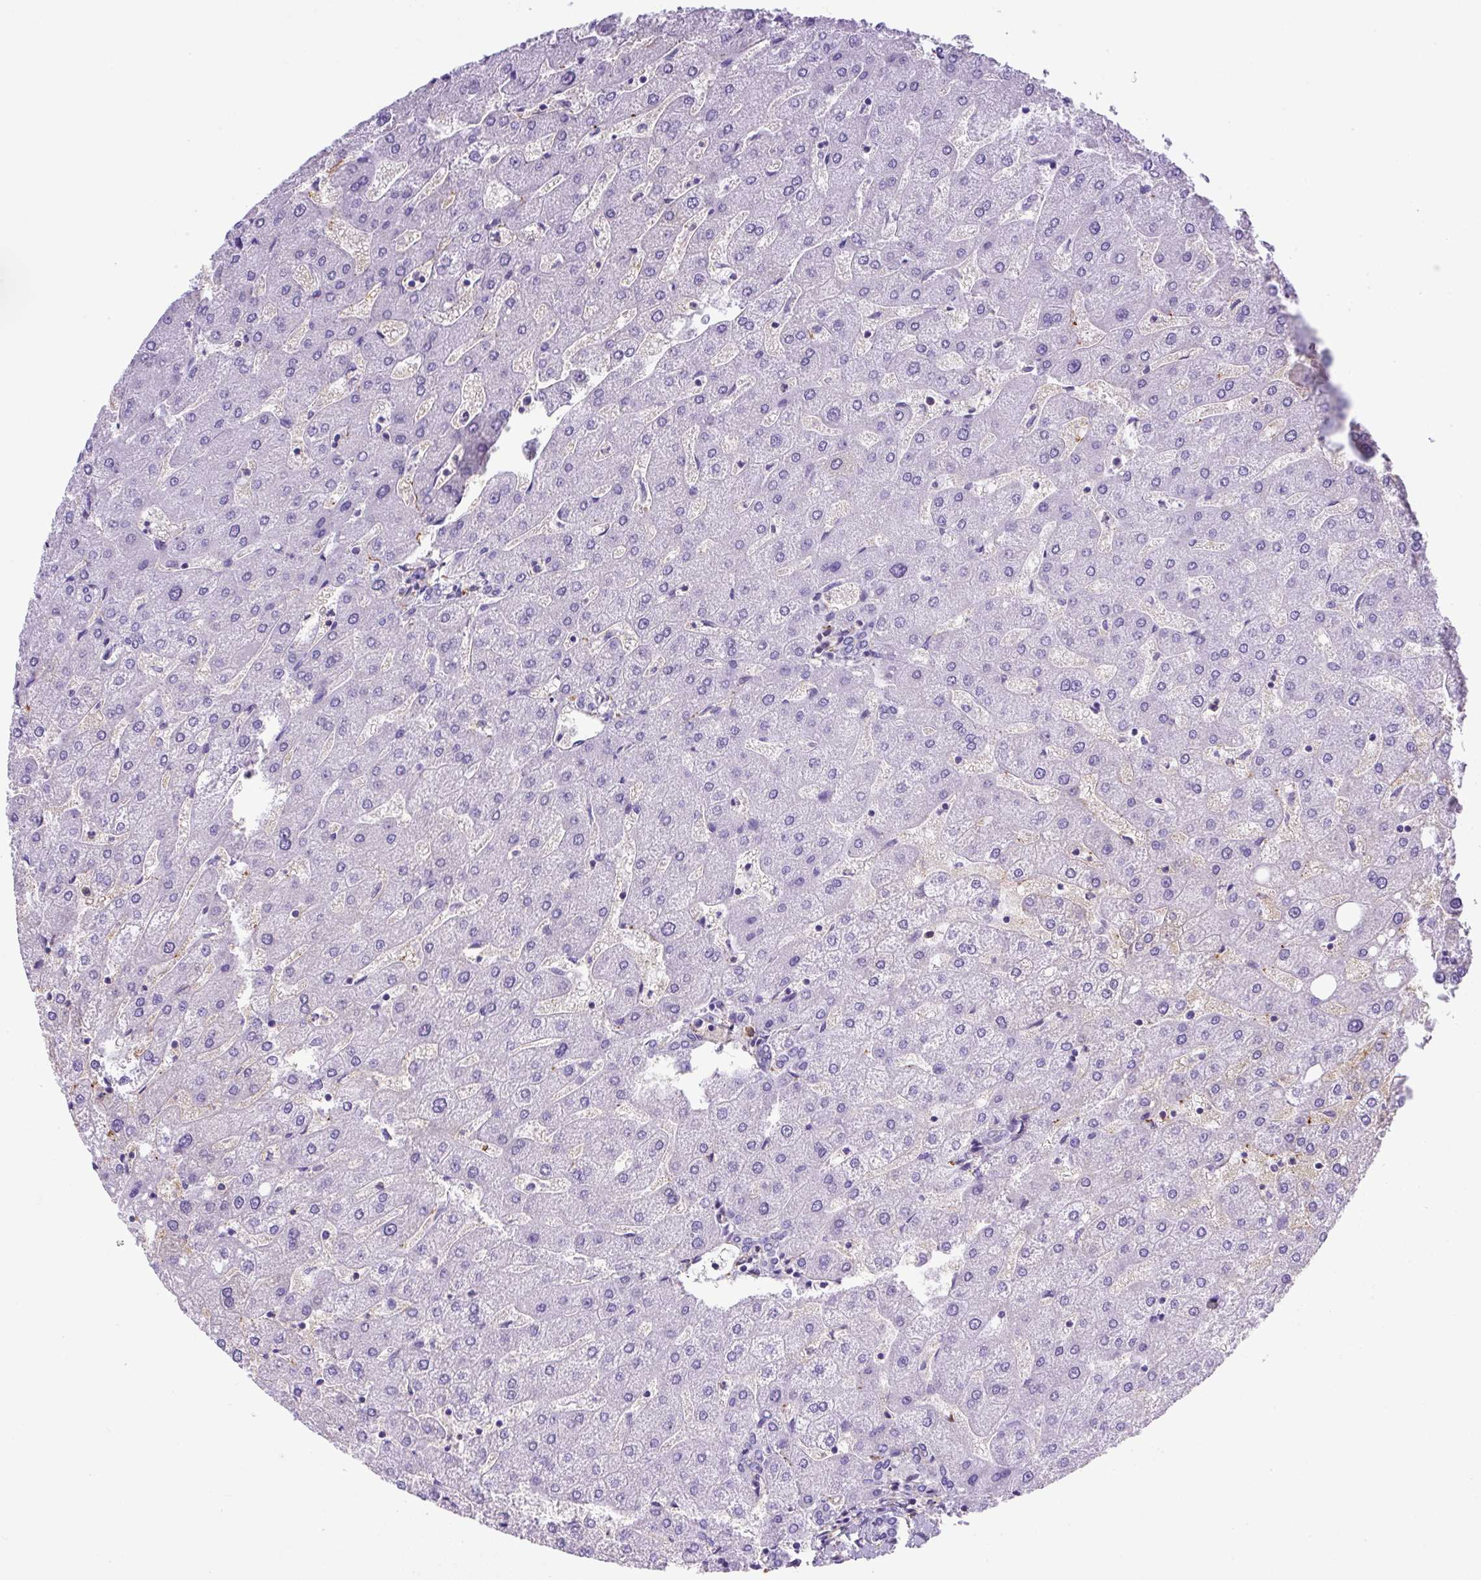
{"staining": {"intensity": "negative", "quantity": "none", "location": "none"}, "tissue": "liver", "cell_type": "Cholangiocytes", "image_type": "normal", "snomed": [{"axis": "morphology", "description": "Normal tissue, NOS"}, {"axis": "topography", "description": "Liver"}], "caption": "DAB immunohistochemical staining of unremarkable liver displays no significant positivity in cholangiocytes. Nuclei are stained in blue.", "gene": "MAGEB5", "patient": {"sex": "male", "age": 67}}